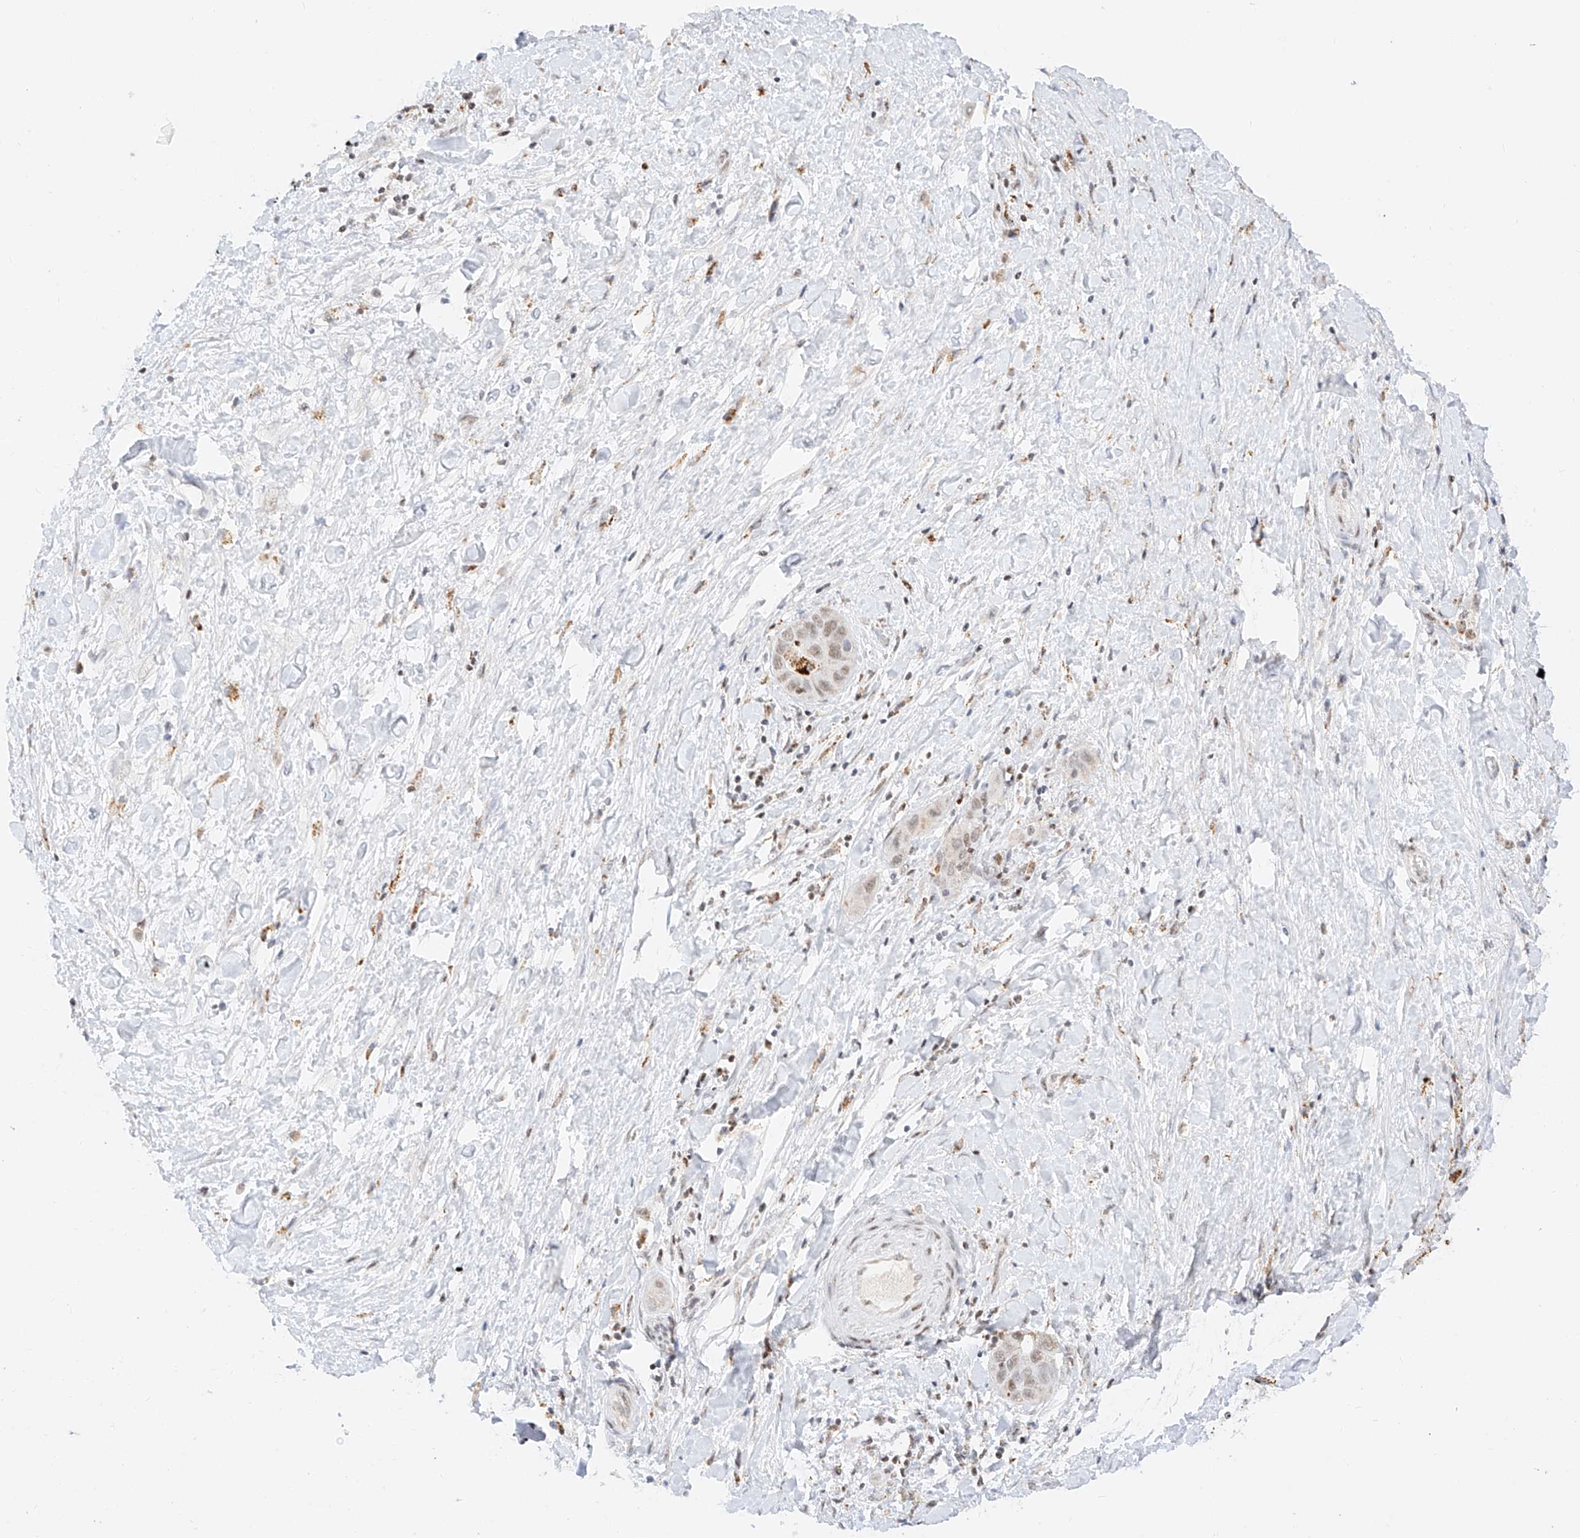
{"staining": {"intensity": "weak", "quantity": "25%-75%", "location": "nuclear"}, "tissue": "liver cancer", "cell_type": "Tumor cells", "image_type": "cancer", "snomed": [{"axis": "morphology", "description": "Cholangiocarcinoma"}, {"axis": "topography", "description": "Liver"}], "caption": "Liver cancer (cholangiocarcinoma) stained with a protein marker exhibits weak staining in tumor cells.", "gene": "NRF1", "patient": {"sex": "female", "age": 52}}